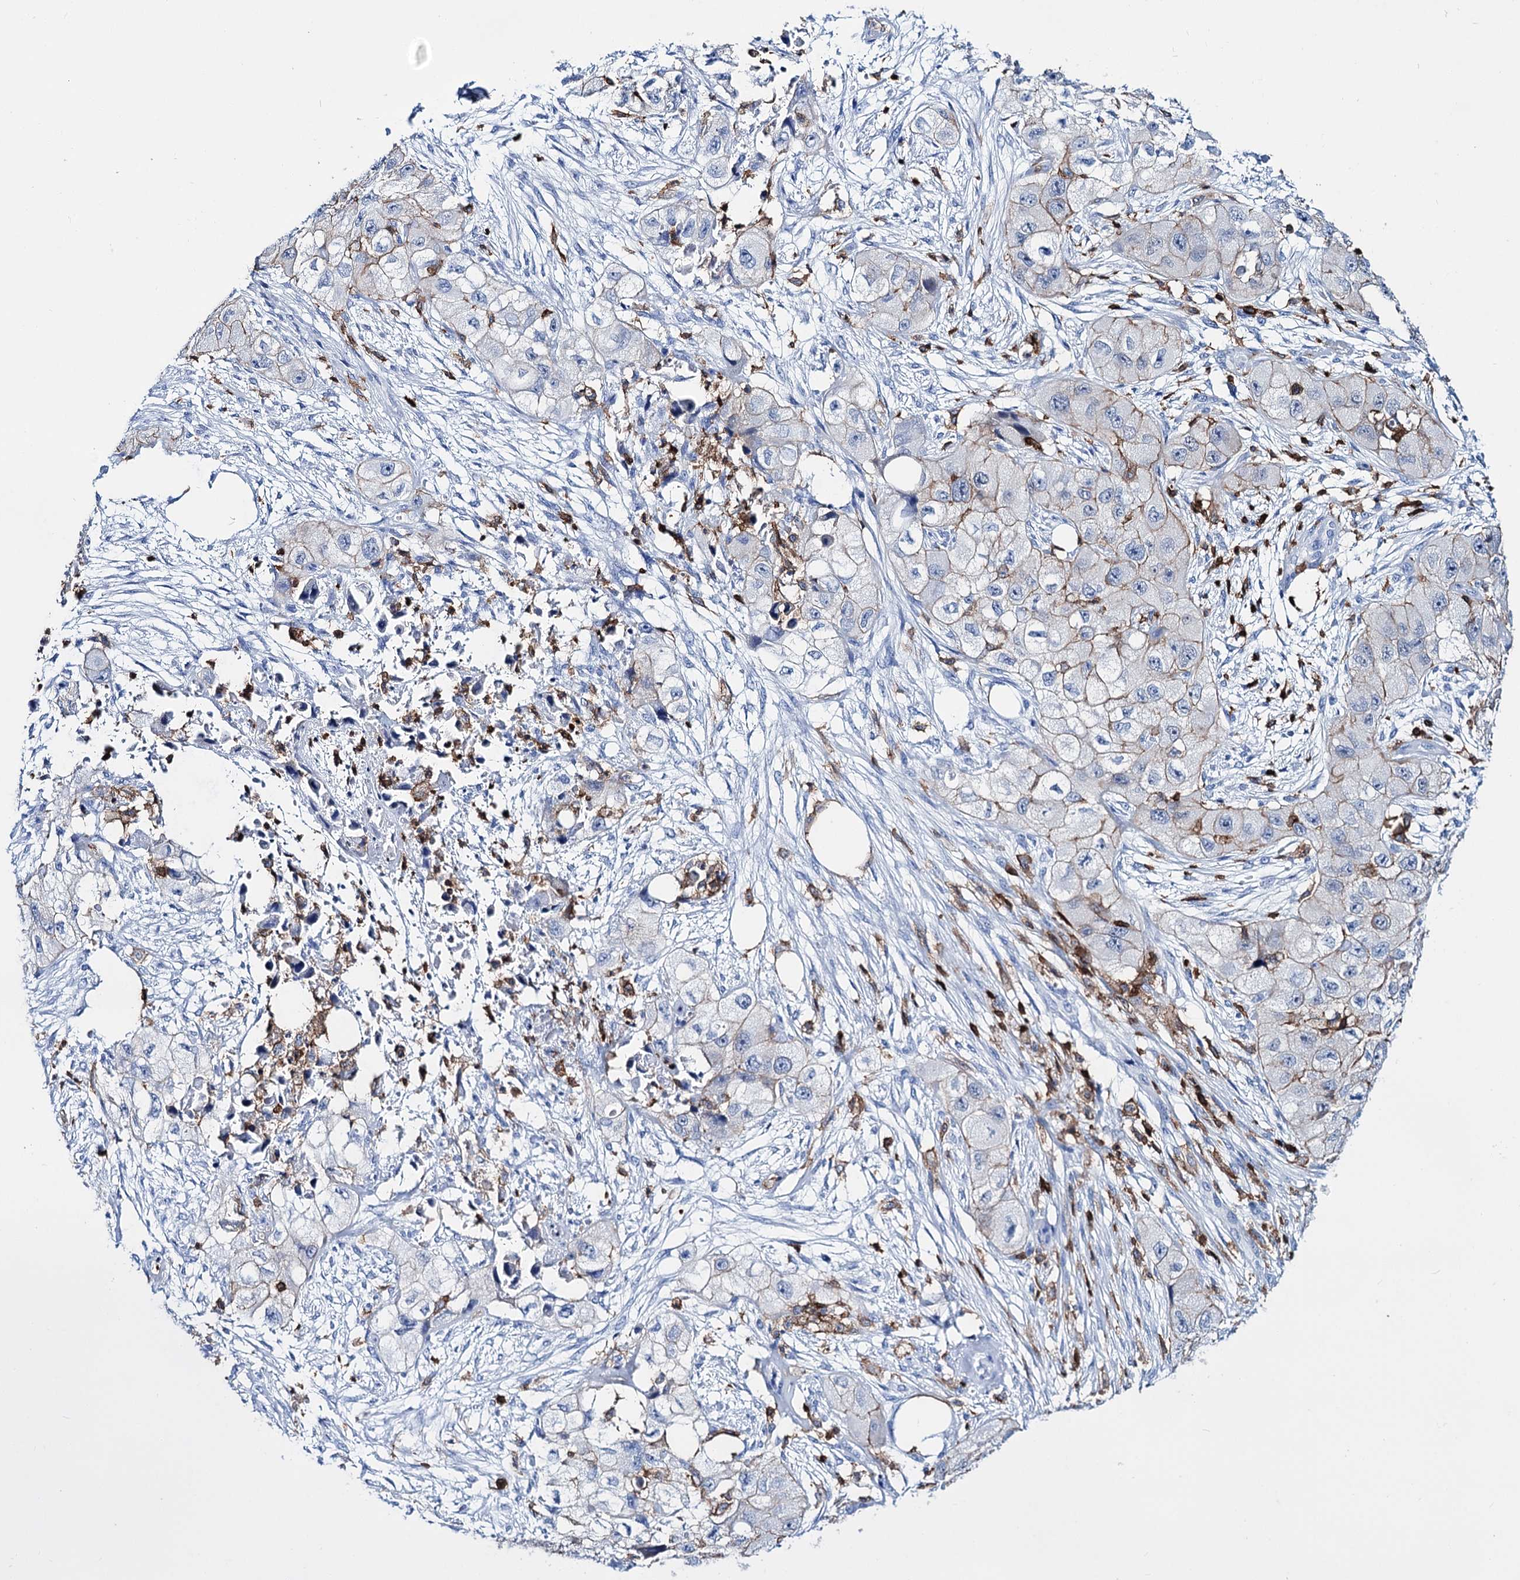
{"staining": {"intensity": "weak", "quantity": "25%-75%", "location": "cytoplasmic/membranous"}, "tissue": "skin cancer", "cell_type": "Tumor cells", "image_type": "cancer", "snomed": [{"axis": "morphology", "description": "Squamous cell carcinoma, NOS"}, {"axis": "topography", "description": "Skin"}, {"axis": "topography", "description": "Subcutis"}], "caption": "This histopathology image displays skin cancer (squamous cell carcinoma) stained with immunohistochemistry to label a protein in brown. The cytoplasmic/membranous of tumor cells show weak positivity for the protein. Nuclei are counter-stained blue.", "gene": "DEF6", "patient": {"sex": "male", "age": 73}}